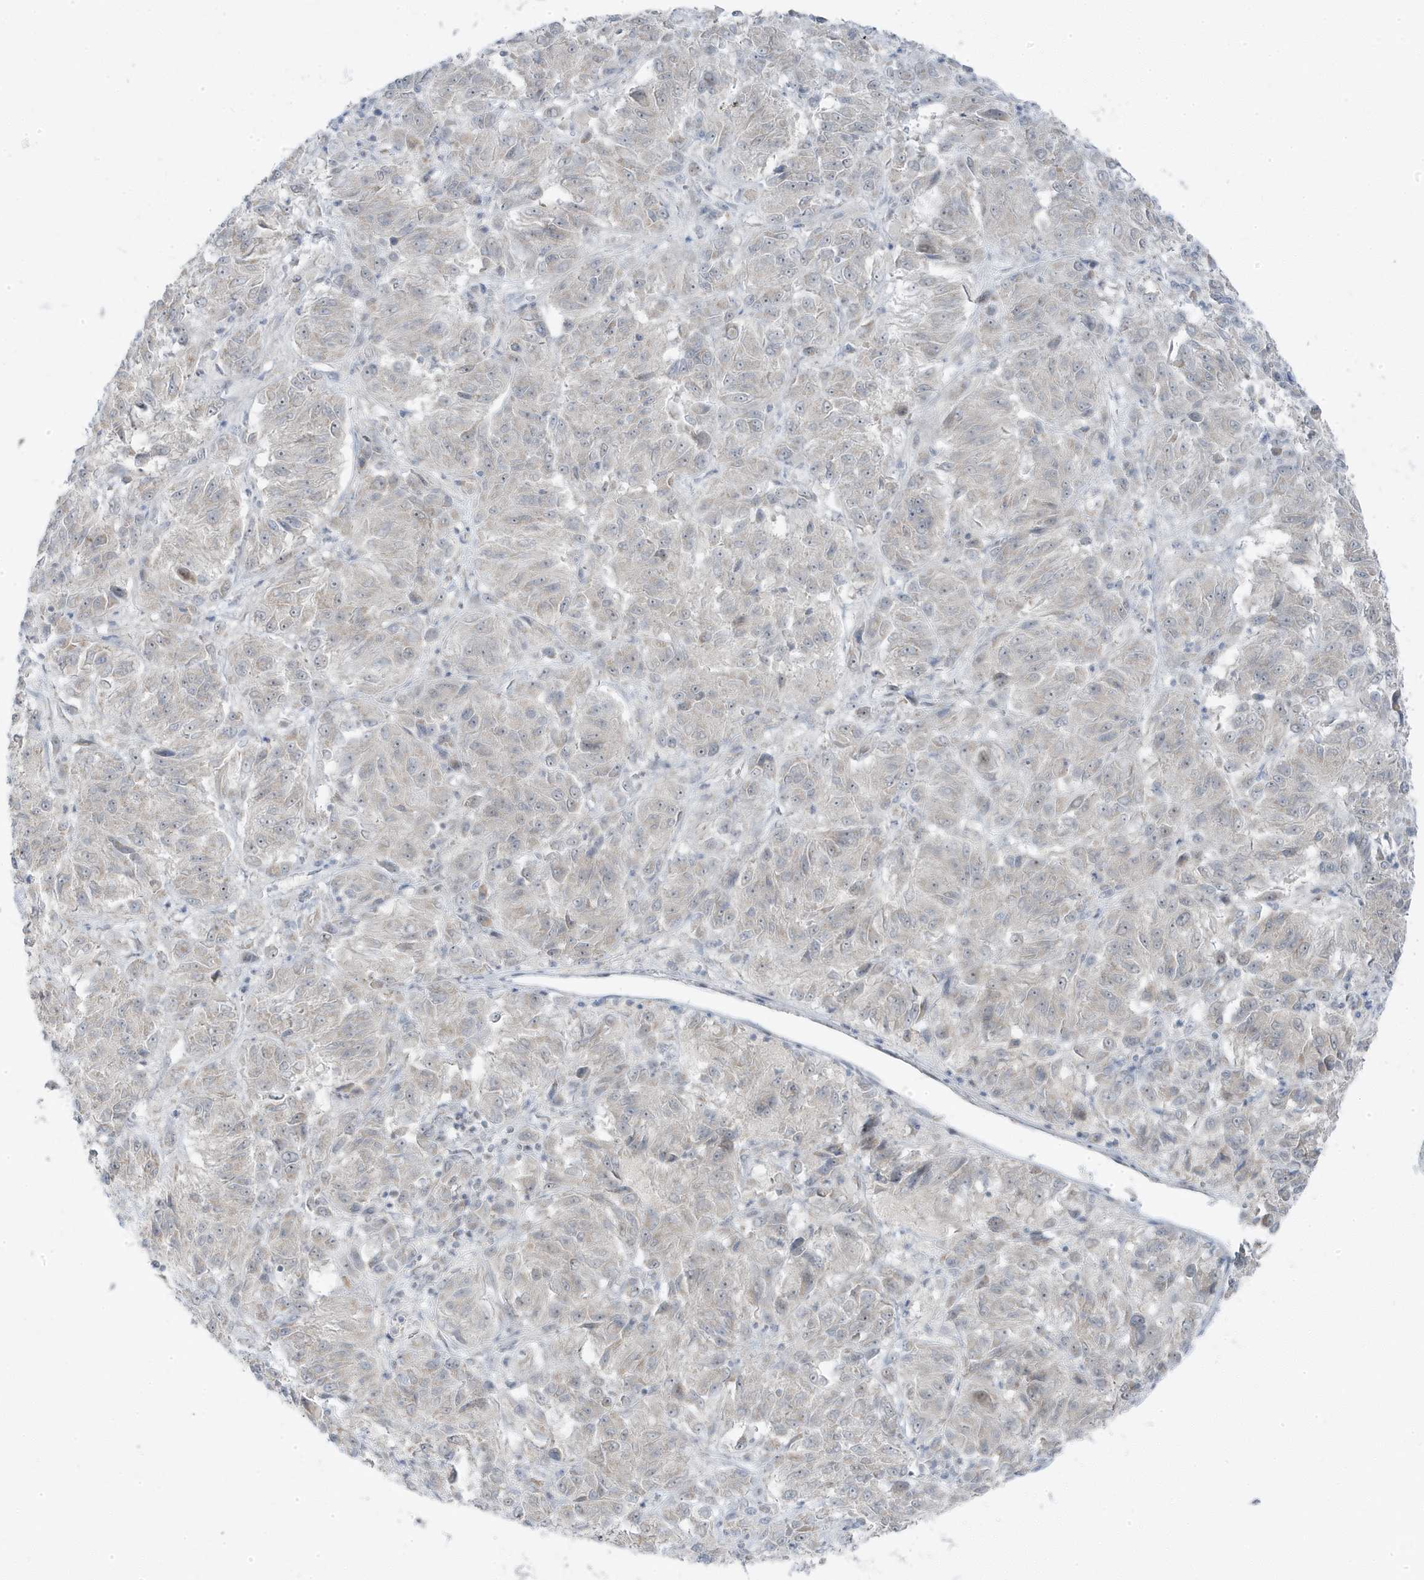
{"staining": {"intensity": "negative", "quantity": "none", "location": "none"}, "tissue": "melanoma", "cell_type": "Tumor cells", "image_type": "cancer", "snomed": [{"axis": "morphology", "description": "Malignant melanoma, Metastatic site"}, {"axis": "topography", "description": "Lung"}], "caption": "This is a micrograph of immunohistochemistry (IHC) staining of malignant melanoma (metastatic site), which shows no staining in tumor cells. The staining is performed using DAB brown chromogen with nuclei counter-stained in using hematoxylin.", "gene": "TSEN15", "patient": {"sex": "male", "age": 64}}